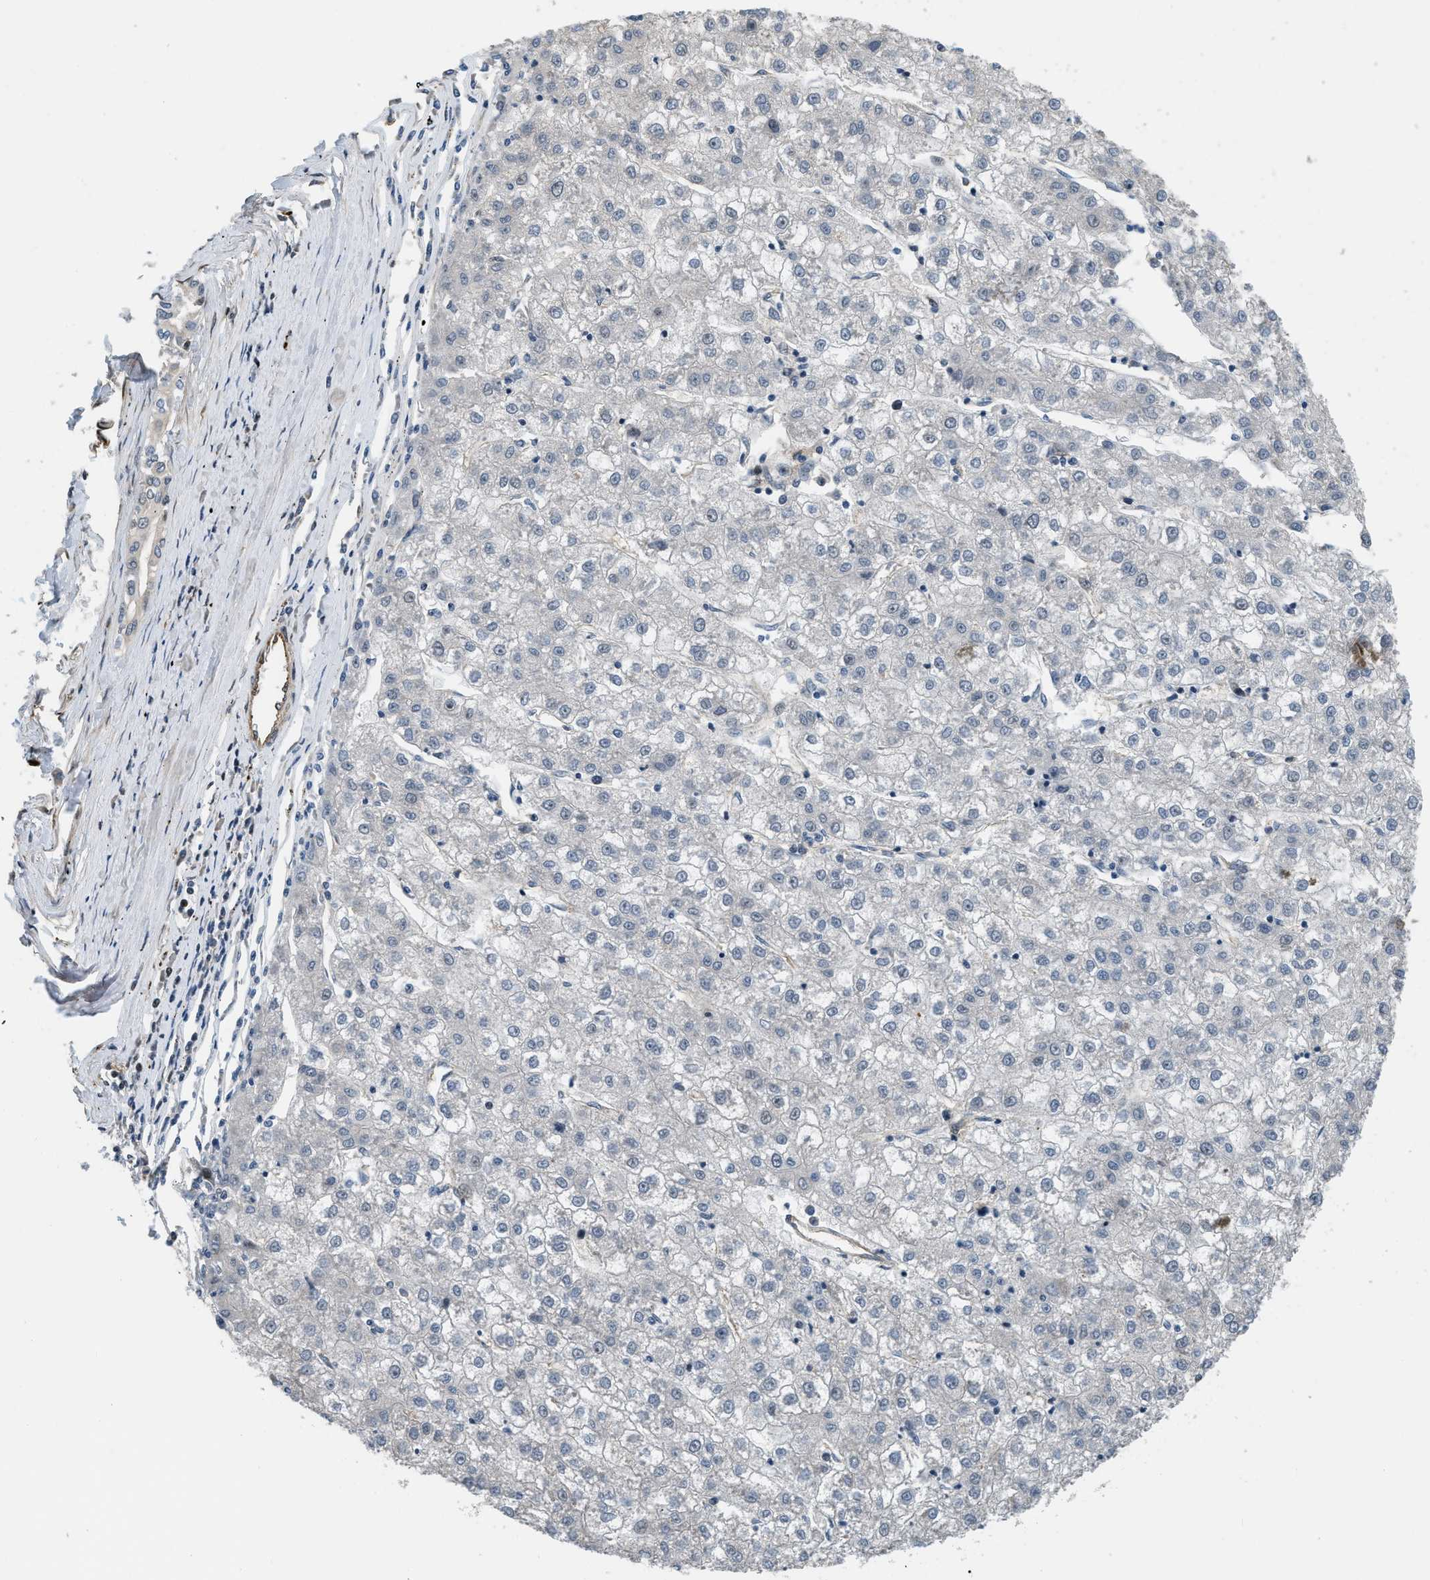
{"staining": {"intensity": "negative", "quantity": "none", "location": "none"}, "tissue": "liver cancer", "cell_type": "Tumor cells", "image_type": "cancer", "snomed": [{"axis": "morphology", "description": "Carcinoma, Hepatocellular, NOS"}, {"axis": "topography", "description": "Liver"}], "caption": "Human liver cancer stained for a protein using immunohistochemistry reveals no expression in tumor cells.", "gene": "LTA4H", "patient": {"sex": "male", "age": 72}}